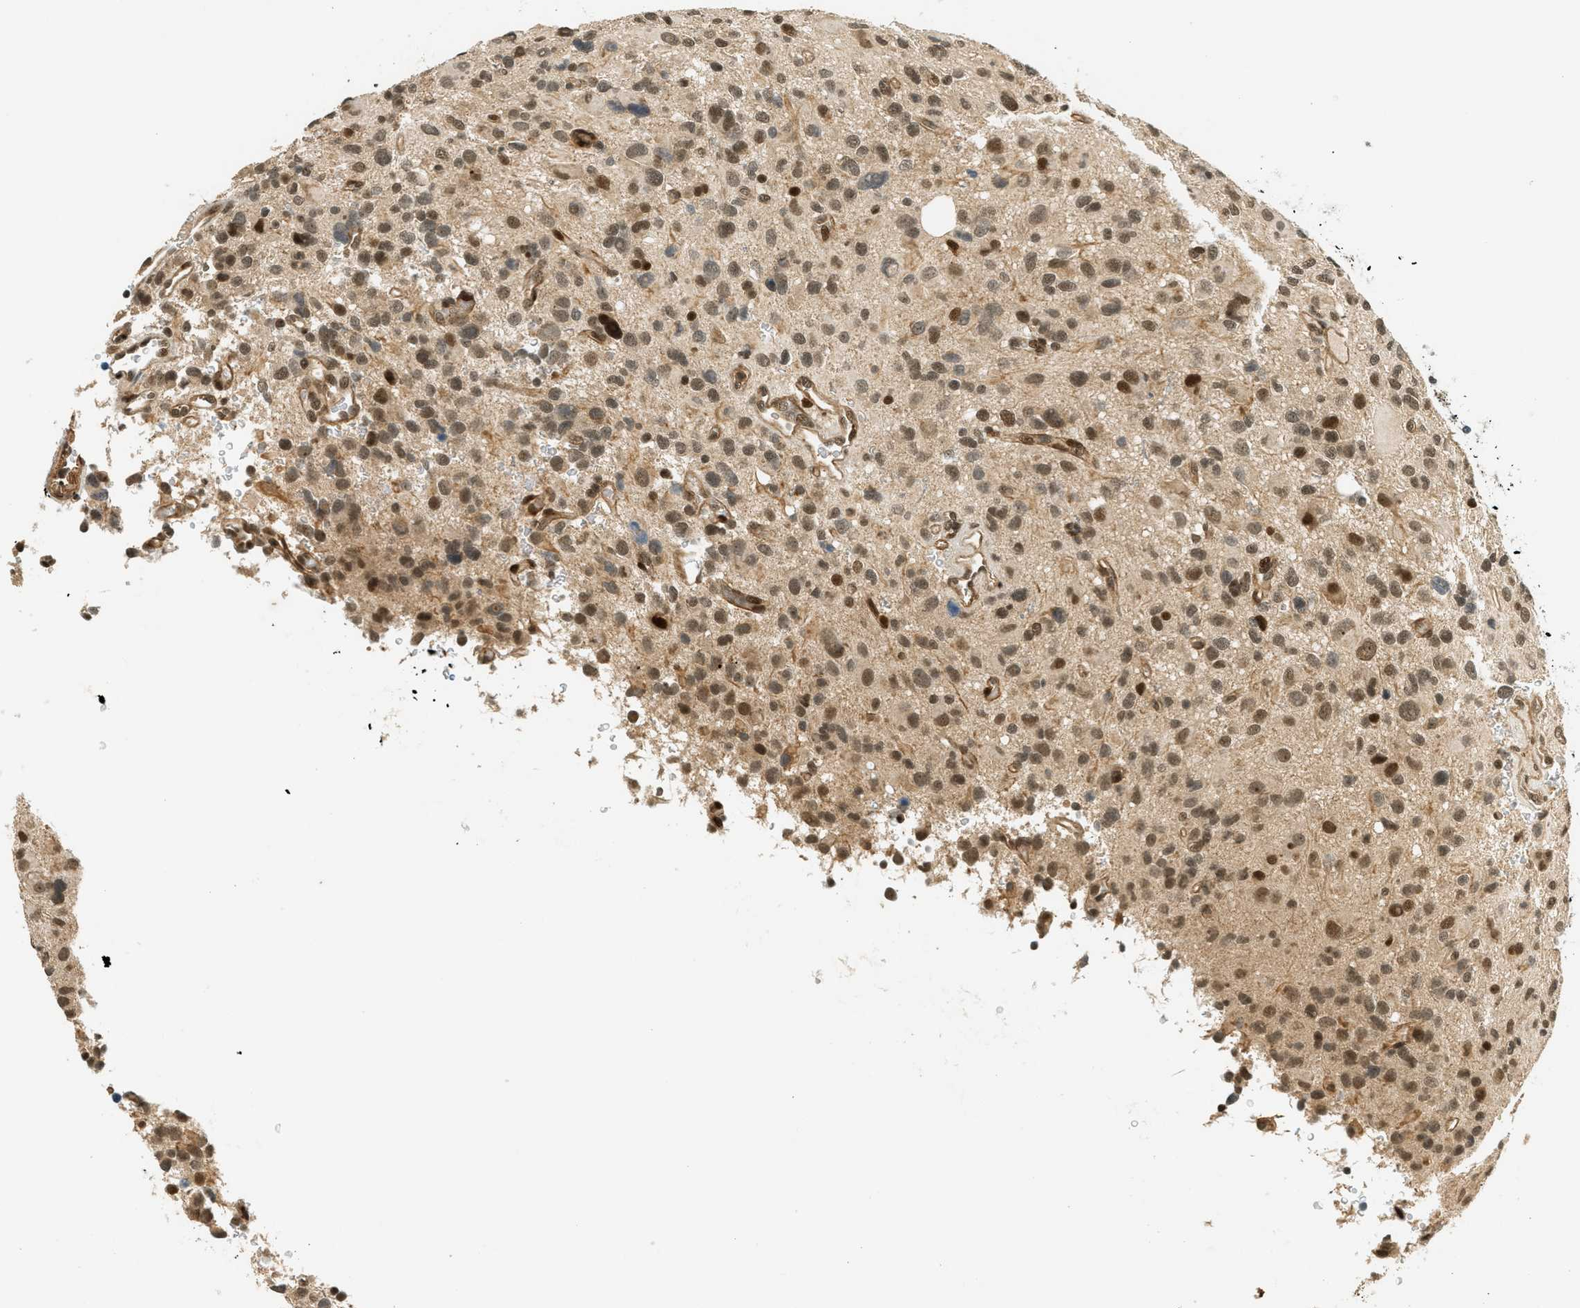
{"staining": {"intensity": "moderate", "quantity": ">75%", "location": "nuclear"}, "tissue": "glioma", "cell_type": "Tumor cells", "image_type": "cancer", "snomed": [{"axis": "morphology", "description": "Glioma, malignant, High grade"}, {"axis": "topography", "description": "Brain"}], "caption": "Glioma stained with DAB immunohistochemistry (IHC) demonstrates medium levels of moderate nuclear staining in approximately >75% of tumor cells. (Brightfield microscopy of DAB IHC at high magnification).", "gene": "FOXM1", "patient": {"sex": "male", "age": 48}}